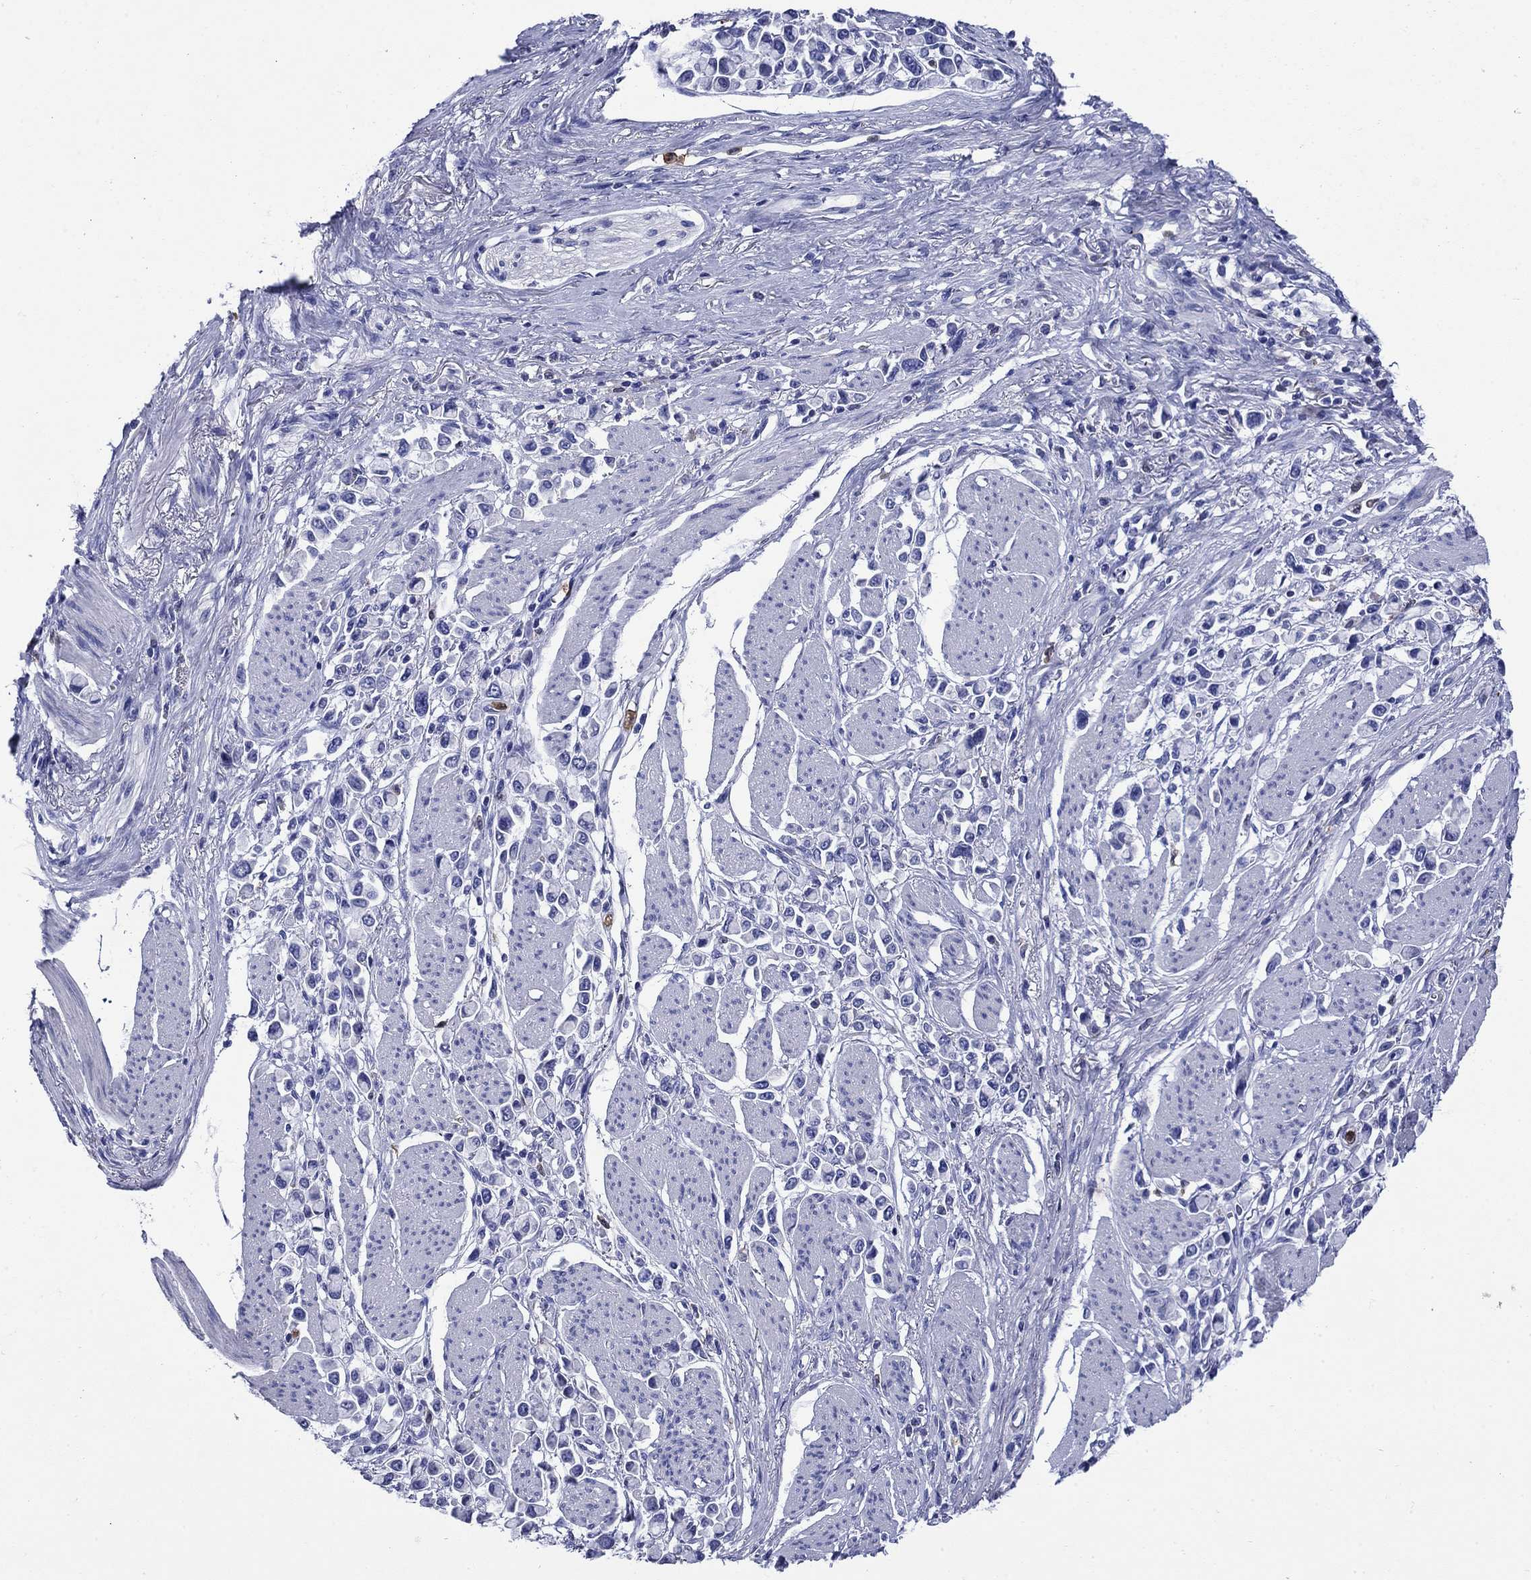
{"staining": {"intensity": "negative", "quantity": "none", "location": "none"}, "tissue": "stomach cancer", "cell_type": "Tumor cells", "image_type": "cancer", "snomed": [{"axis": "morphology", "description": "Adenocarcinoma, NOS"}, {"axis": "topography", "description": "Stomach"}], "caption": "The histopathology image reveals no staining of tumor cells in adenocarcinoma (stomach).", "gene": "TFR2", "patient": {"sex": "female", "age": 81}}